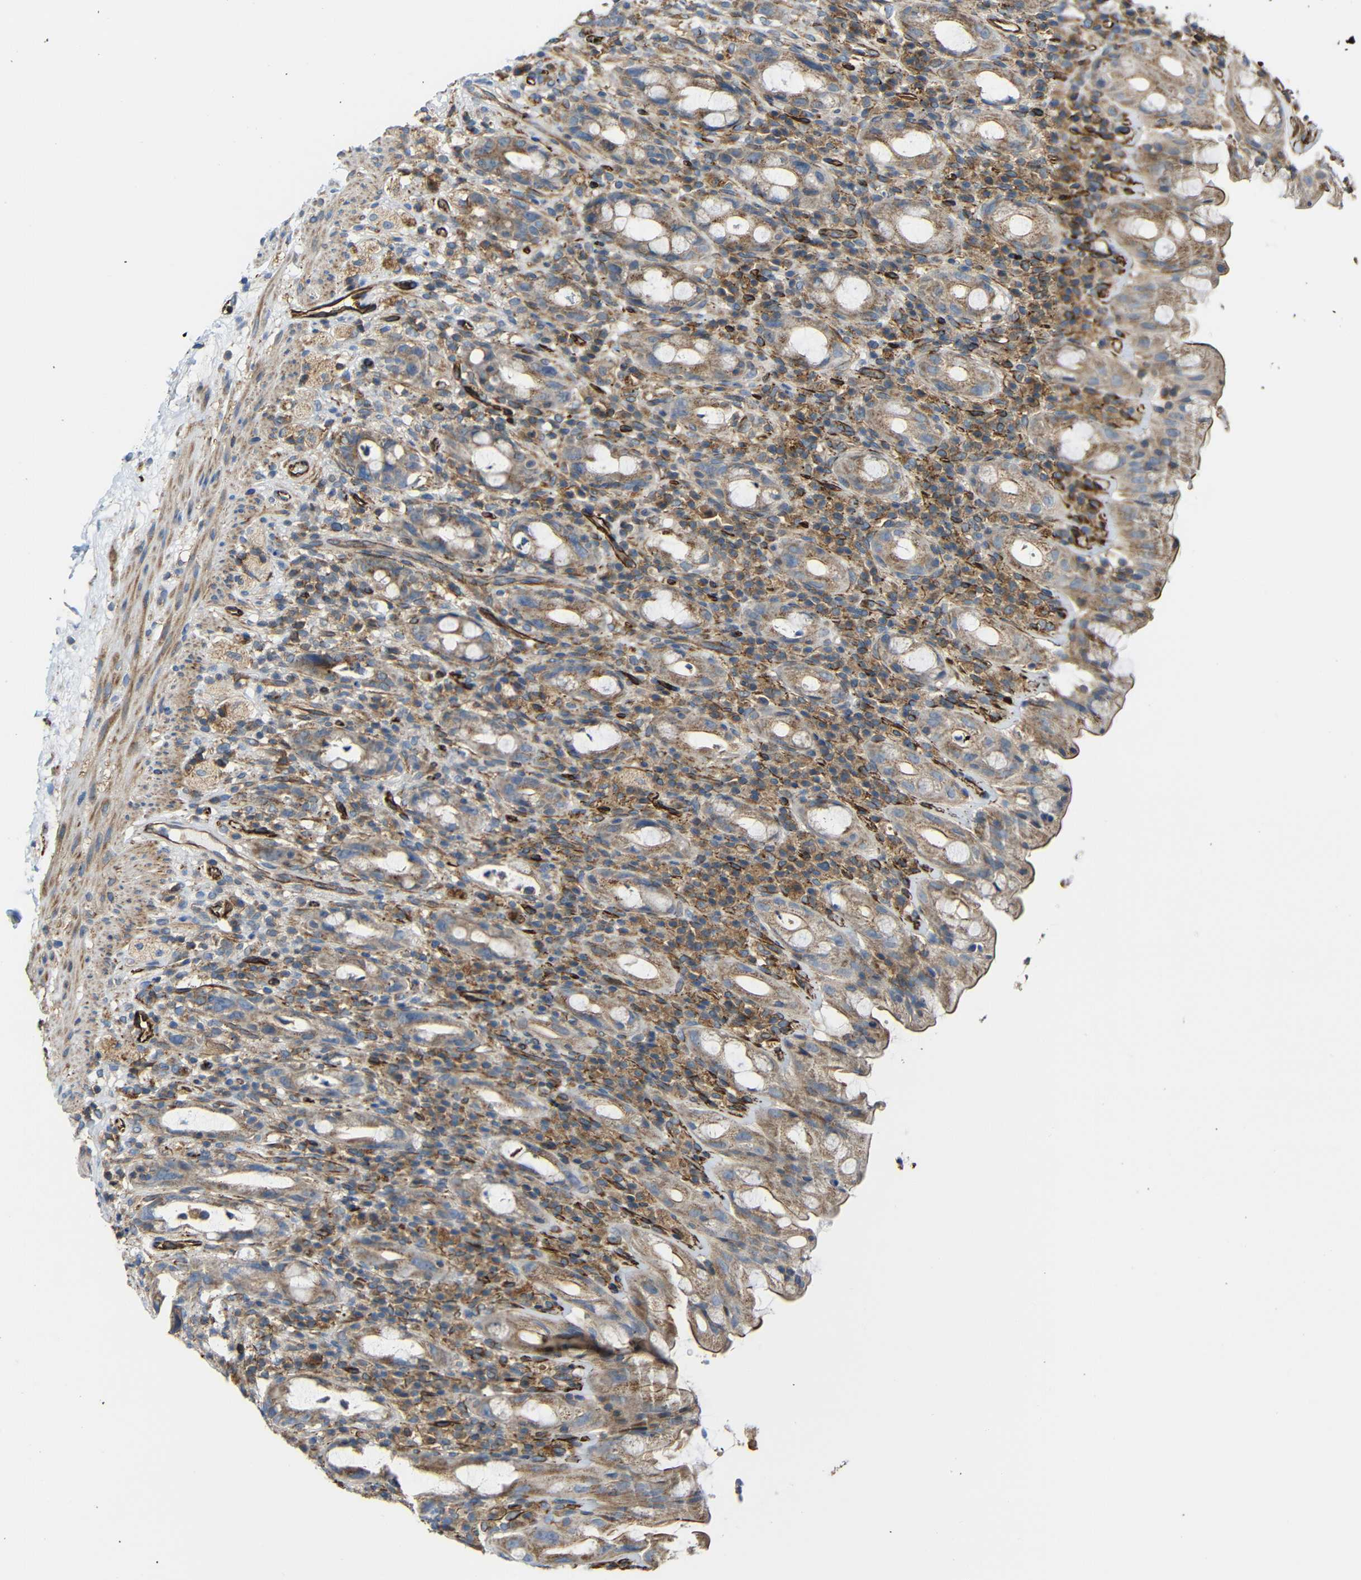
{"staining": {"intensity": "moderate", "quantity": ">75%", "location": "cytoplasmic/membranous"}, "tissue": "rectum", "cell_type": "Glandular cells", "image_type": "normal", "snomed": [{"axis": "morphology", "description": "Normal tissue, NOS"}, {"axis": "topography", "description": "Rectum"}], "caption": "A high-resolution image shows IHC staining of benign rectum, which displays moderate cytoplasmic/membranous positivity in about >75% of glandular cells.", "gene": "IGSF10", "patient": {"sex": "male", "age": 44}}